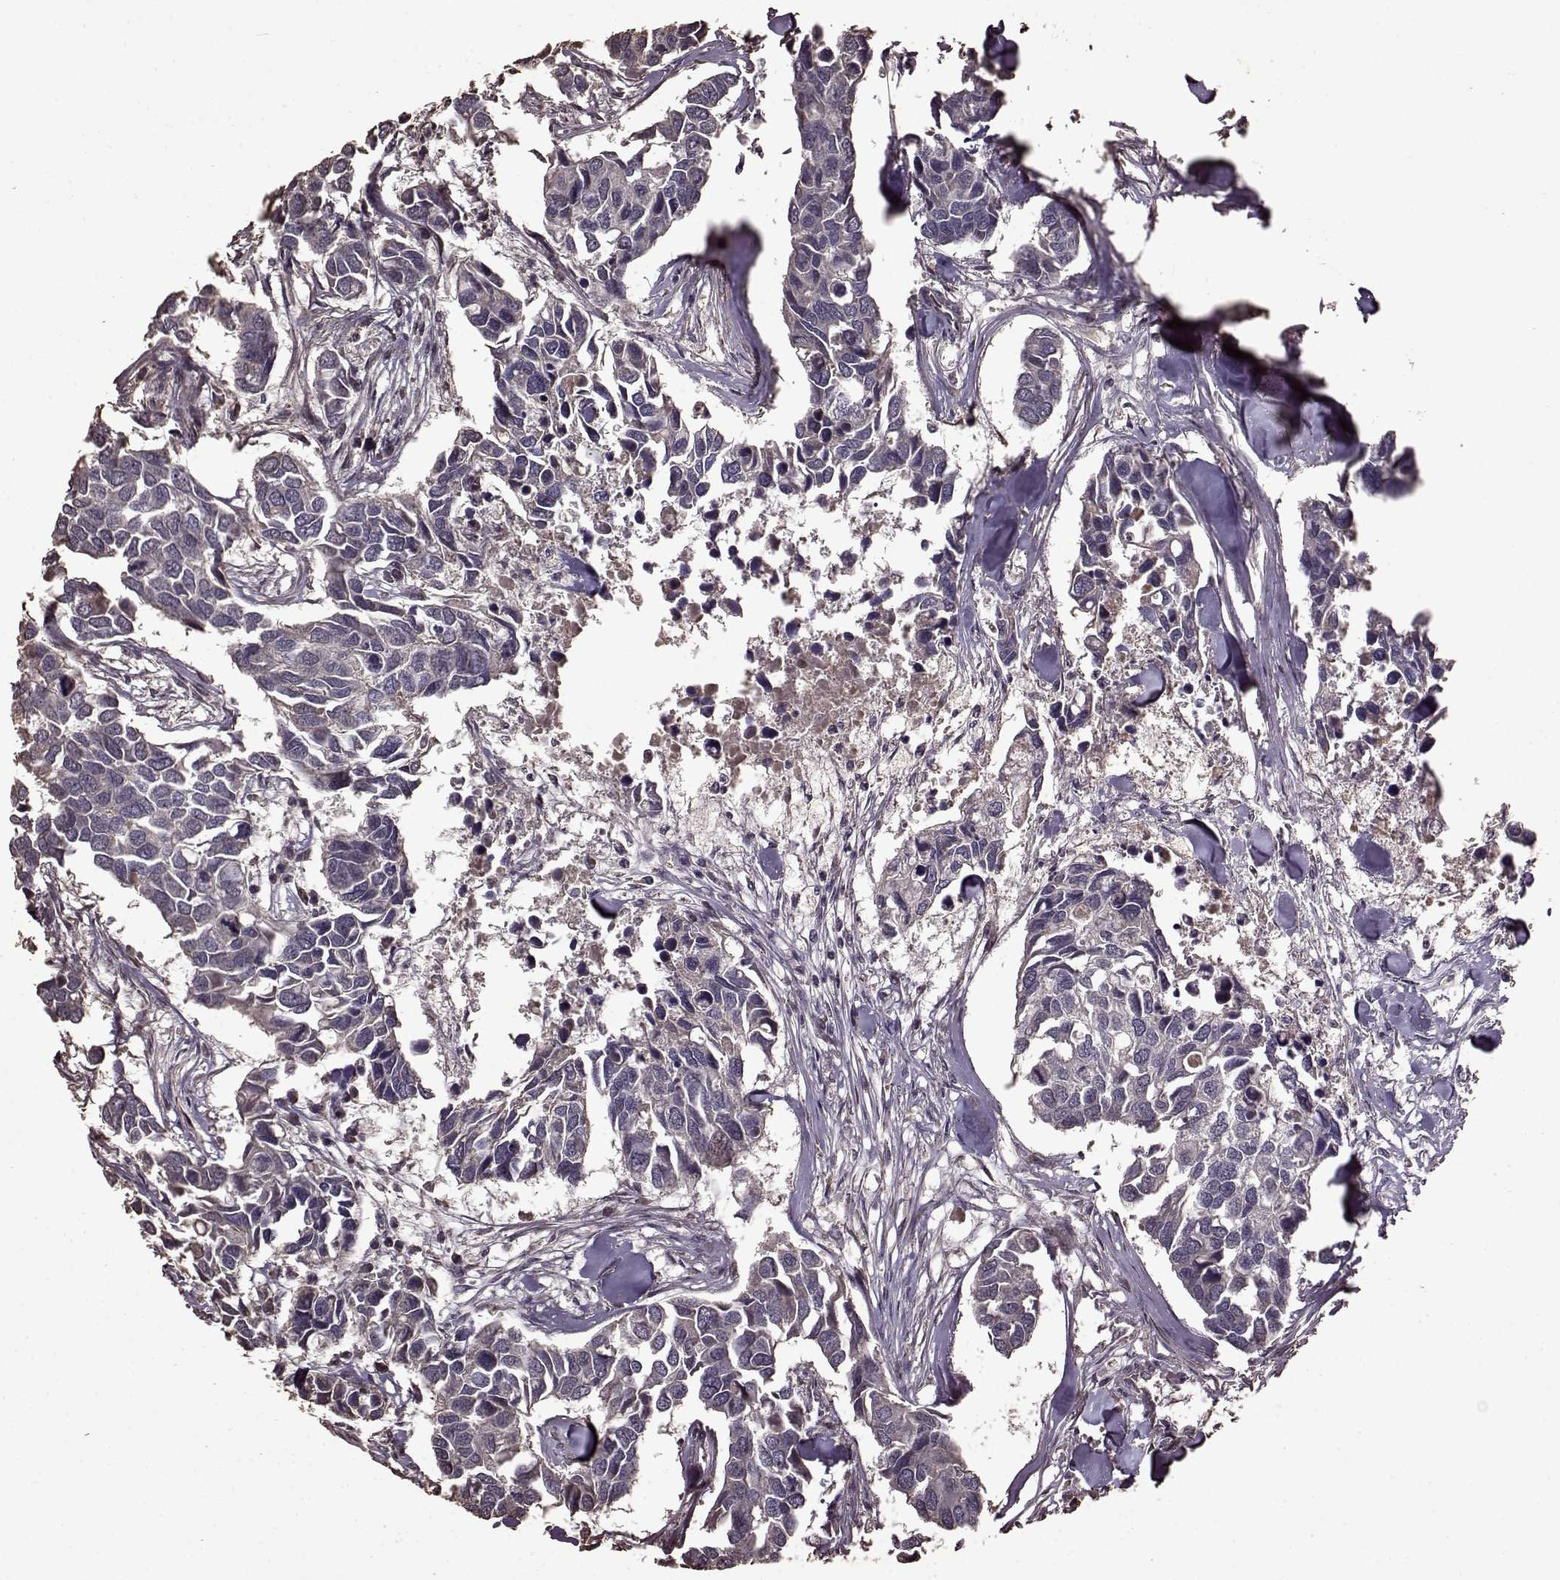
{"staining": {"intensity": "negative", "quantity": "none", "location": "none"}, "tissue": "breast cancer", "cell_type": "Tumor cells", "image_type": "cancer", "snomed": [{"axis": "morphology", "description": "Duct carcinoma"}, {"axis": "topography", "description": "Breast"}], "caption": "Tumor cells show no significant protein positivity in breast cancer.", "gene": "FBXW11", "patient": {"sex": "female", "age": 83}}